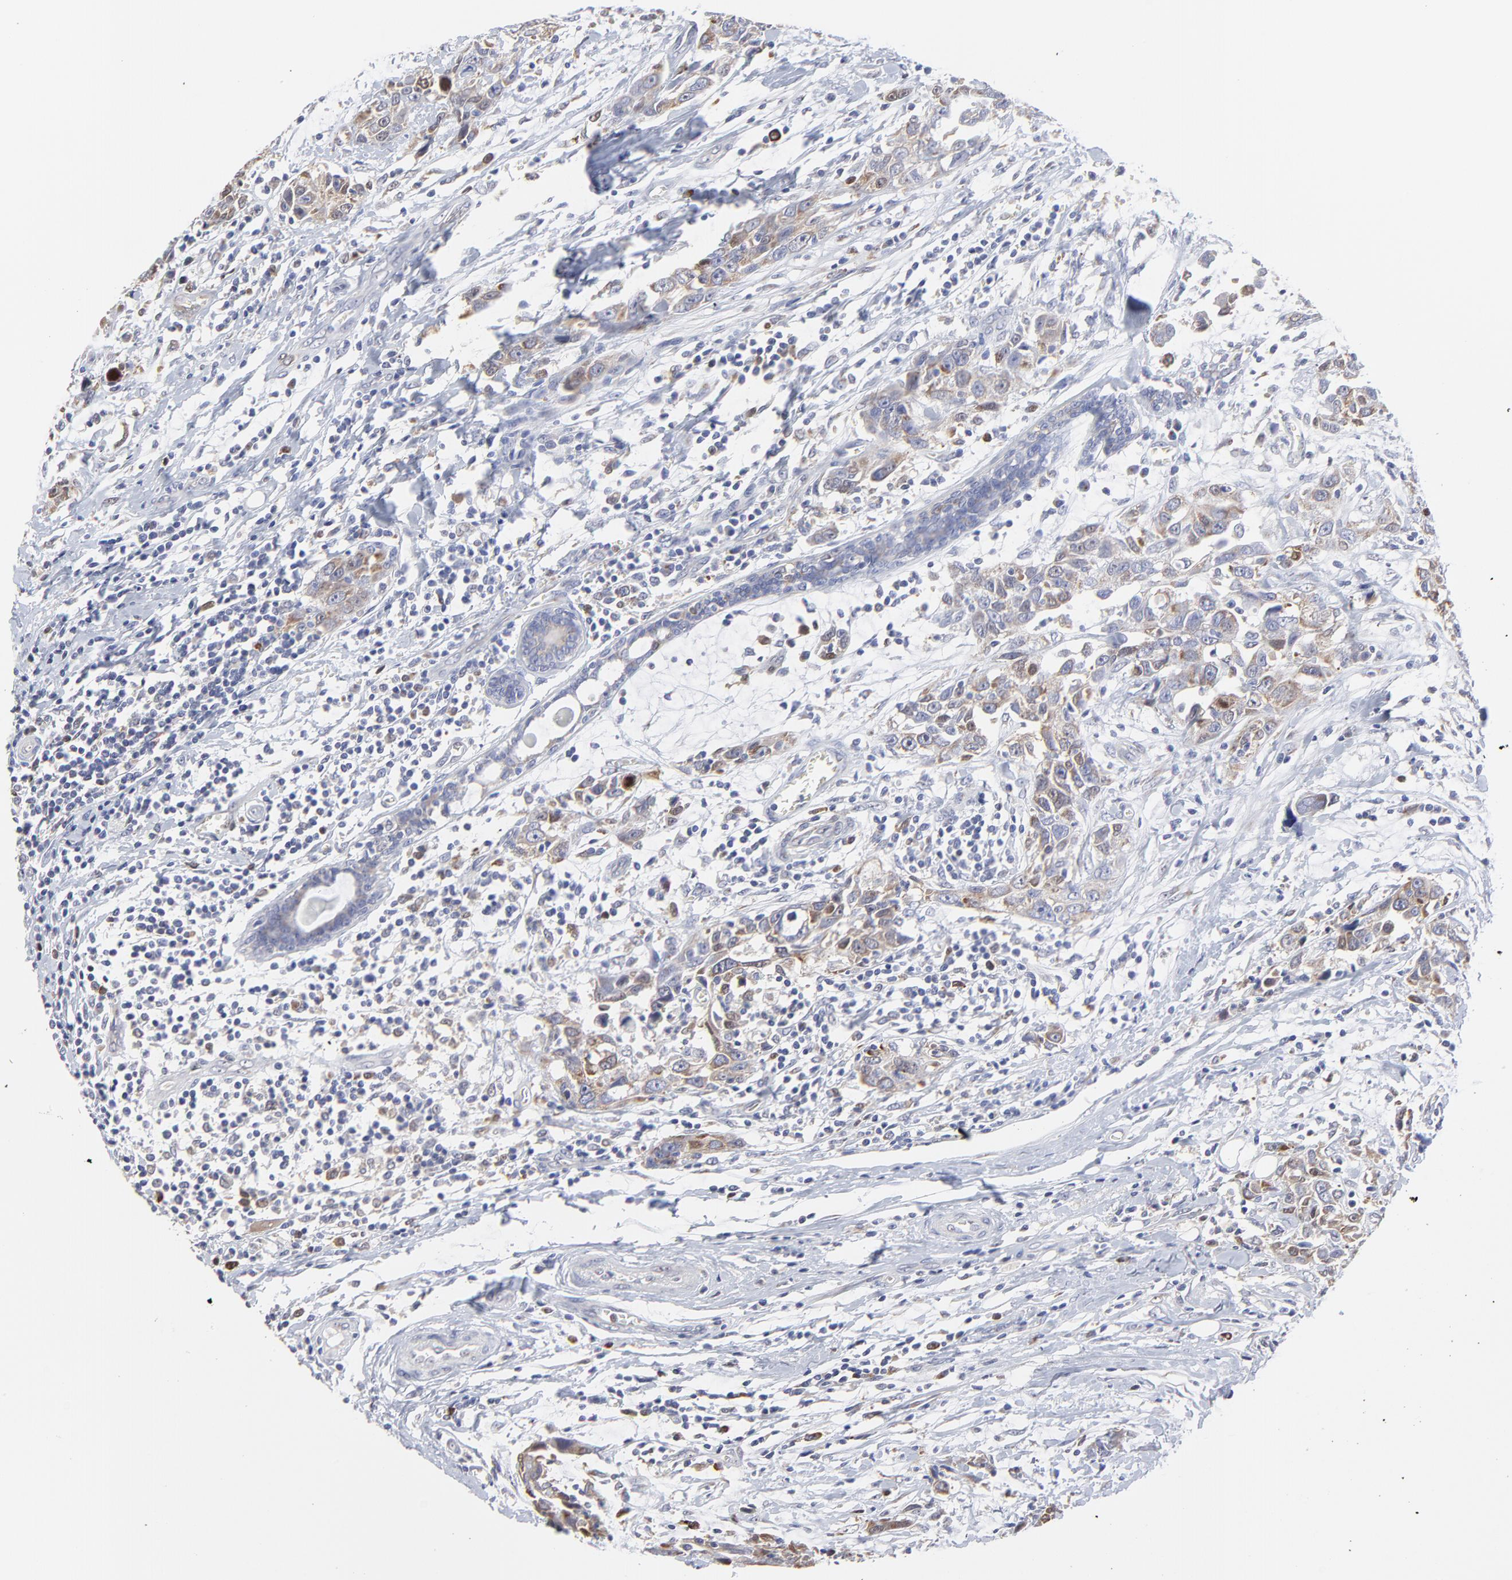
{"staining": {"intensity": "weak", "quantity": "<25%", "location": "cytoplasmic/membranous"}, "tissue": "breast cancer", "cell_type": "Tumor cells", "image_type": "cancer", "snomed": [{"axis": "morphology", "description": "Duct carcinoma"}, {"axis": "topography", "description": "Breast"}], "caption": "Immunohistochemistry (IHC) micrograph of invasive ductal carcinoma (breast) stained for a protein (brown), which exhibits no expression in tumor cells.", "gene": "NCAPH", "patient": {"sex": "female", "age": 50}}